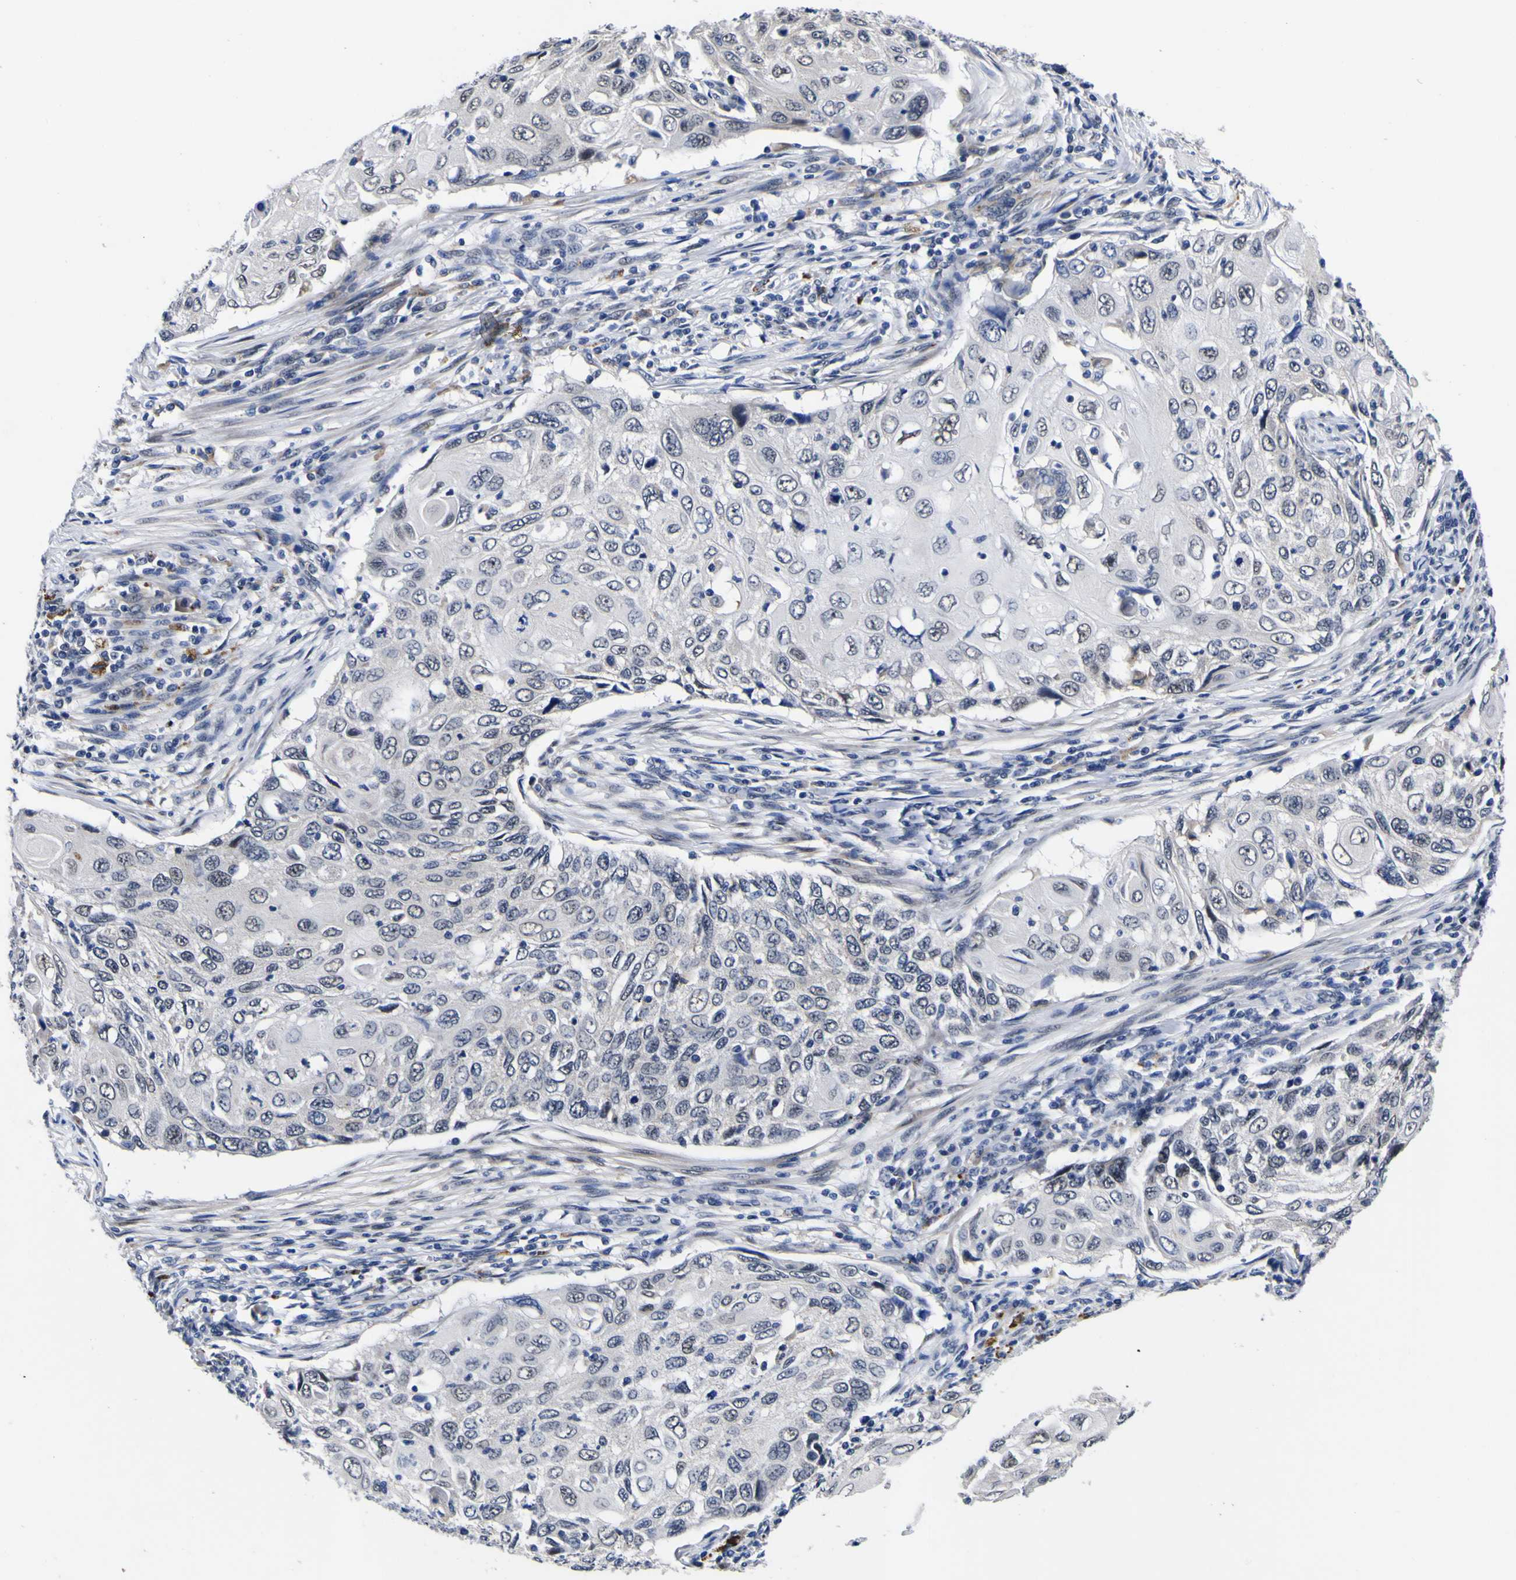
{"staining": {"intensity": "negative", "quantity": "none", "location": "none"}, "tissue": "cervical cancer", "cell_type": "Tumor cells", "image_type": "cancer", "snomed": [{"axis": "morphology", "description": "Squamous cell carcinoma, NOS"}, {"axis": "topography", "description": "Cervix"}], "caption": "The immunohistochemistry image has no significant staining in tumor cells of cervical squamous cell carcinoma tissue.", "gene": "IGFLR1", "patient": {"sex": "female", "age": 70}}